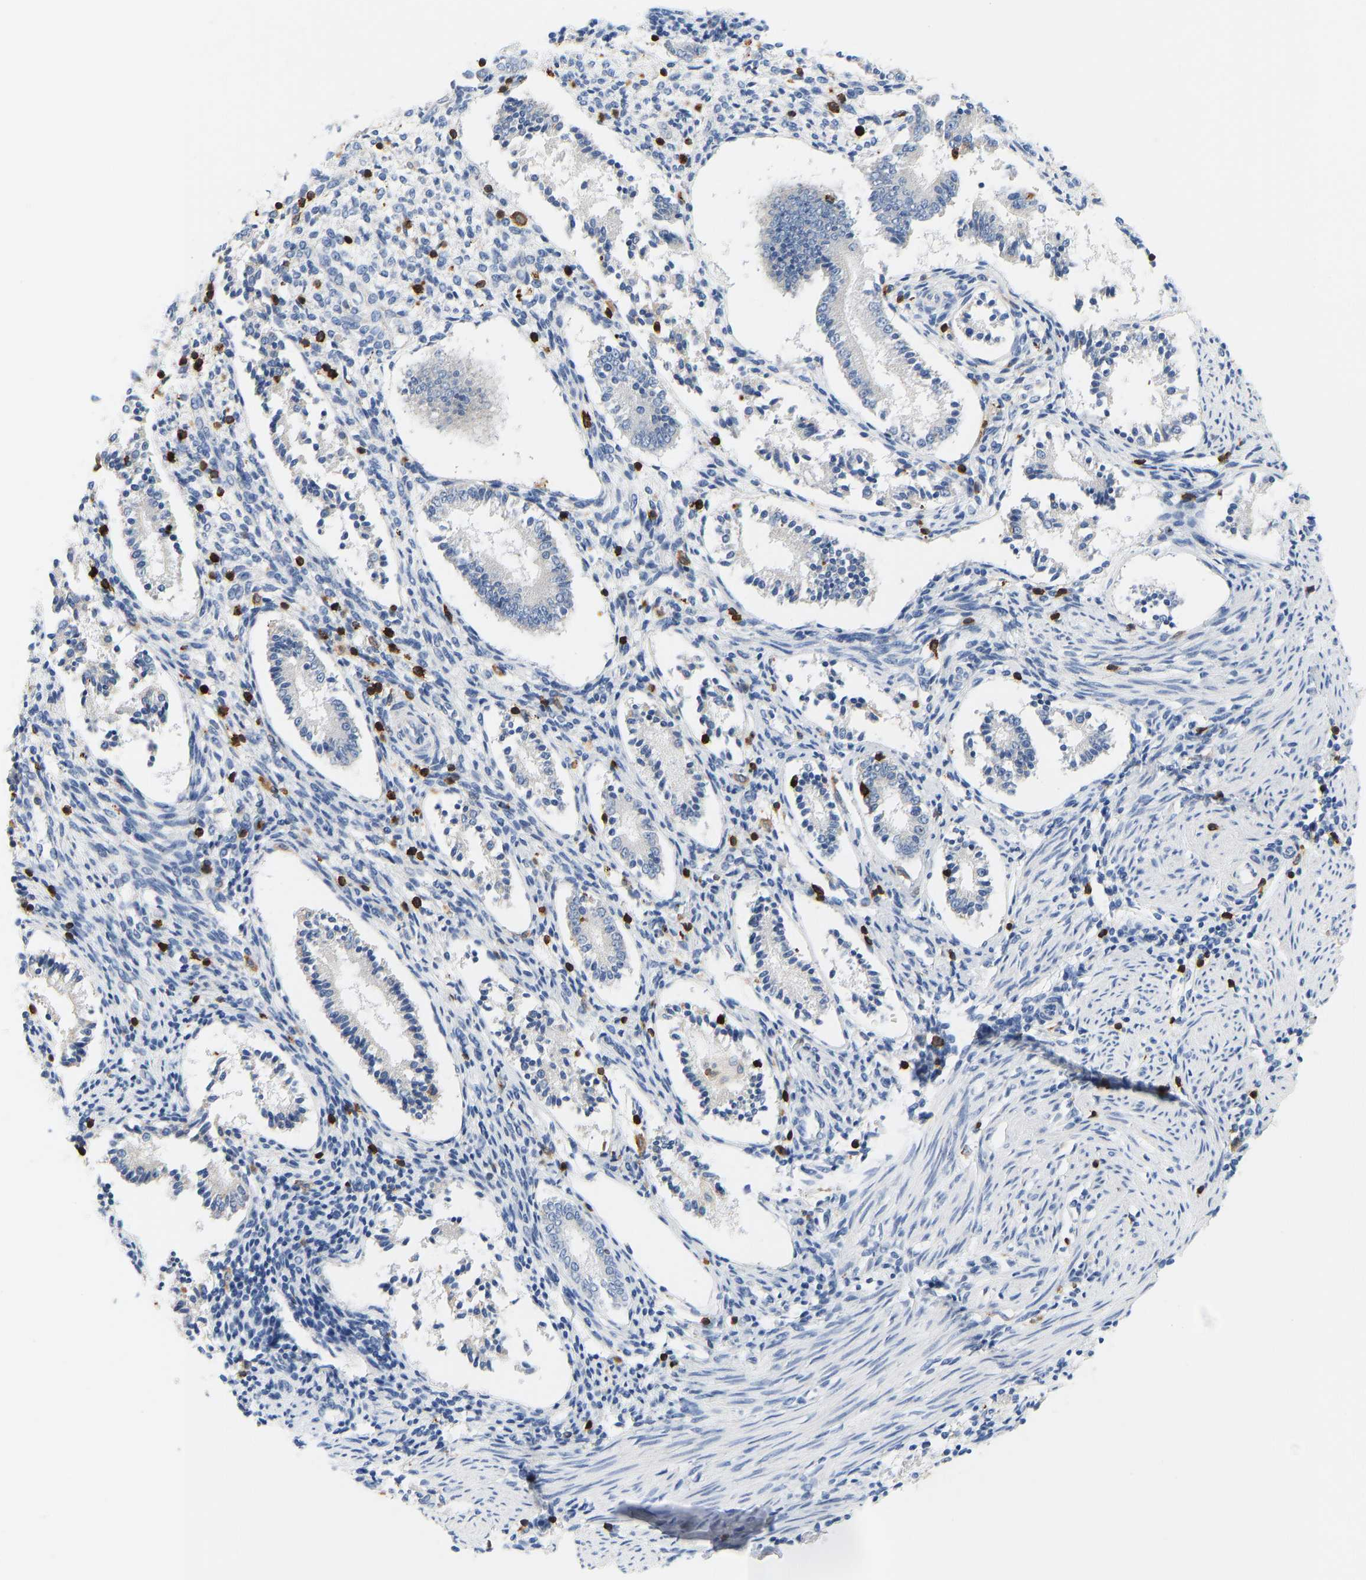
{"staining": {"intensity": "strong", "quantity": "<25%", "location": "cytoplasmic/membranous"}, "tissue": "endometrium", "cell_type": "Cells in endometrial stroma", "image_type": "normal", "snomed": [{"axis": "morphology", "description": "Normal tissue, NOS"}, {"axis": "topography", "description": "Endometrium"}], "caption": "An immunohistochemistry histopathology image of benign tissue is shown. Protein staining in brown labels strong cytoplasmic/membranous positivity in endometrium within cells in endometrial stroma. (Stains: DAB in brown, nuclei in blue, Microscopy: brightfield microscopy at high magnification).", "gene": "EVL", "patient": {"sex": "female", "age": 42}}